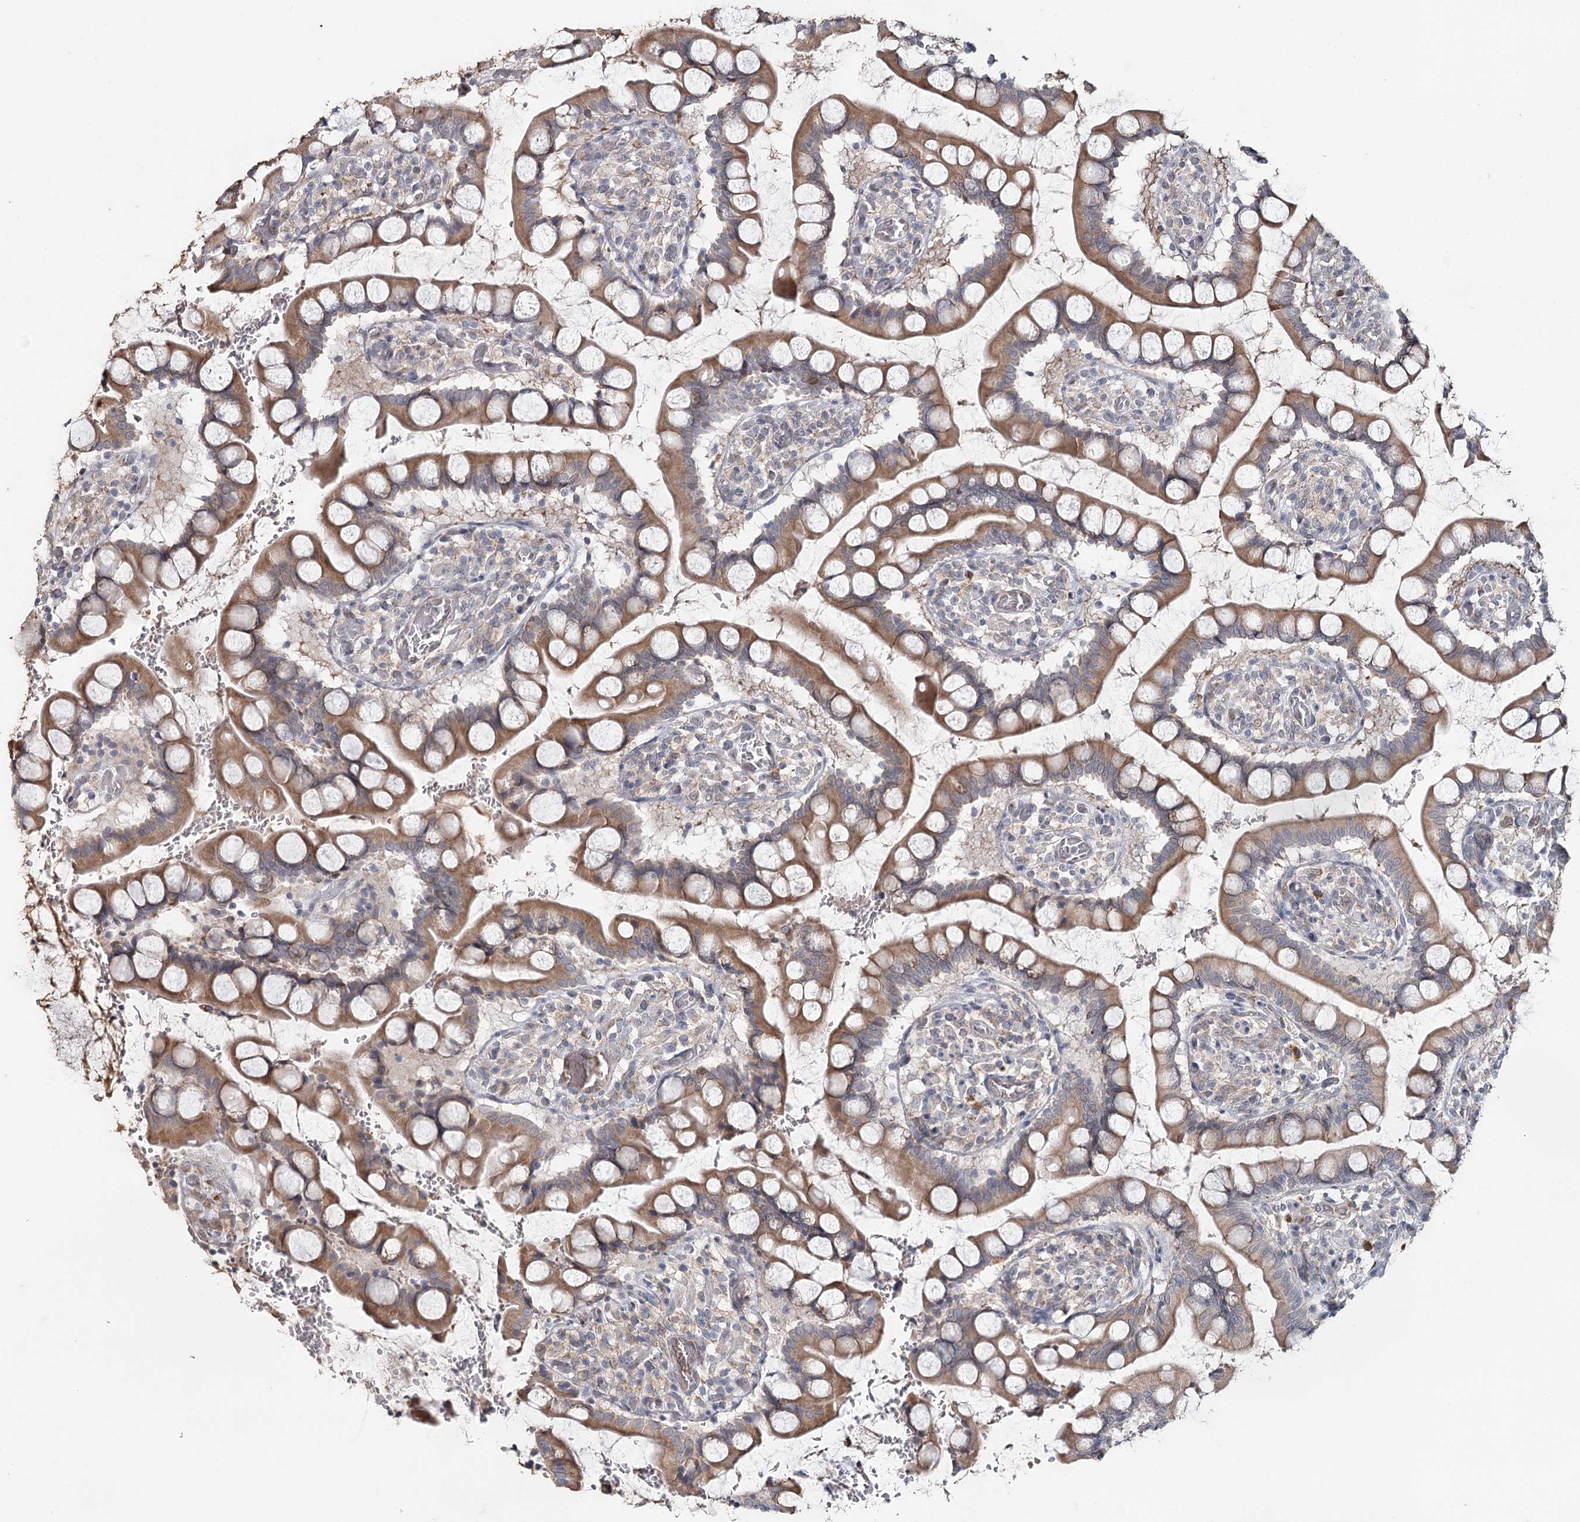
{"staining": {"intensity": "moderate", "quantity": ">75%", "location": "cytoplasmic/membranous"}, "tissue": "small intestine", "cell_type": "Glandular cells", "image_type": "normal", "snomed": [{"axis": "morphology", "description": "Normal tissue, NOS"}, {"axis": "topography", "description": "Small intestine"}], "caption": "IHC staining of normal small intestine, which reveals medium levels of moderate cytoplasmic/membranous expression in about >75% of glandular cells indicating moderate cytoplasmic/membranous protein positivity. The staining was performed using DAB (3,3'-diaminobenzidine) (brown) for protein detection and nuclei were counterstained in hematoxylin (blue).", "gene": "SYVN1", "patient": {"sex": "male", "age": 52}}